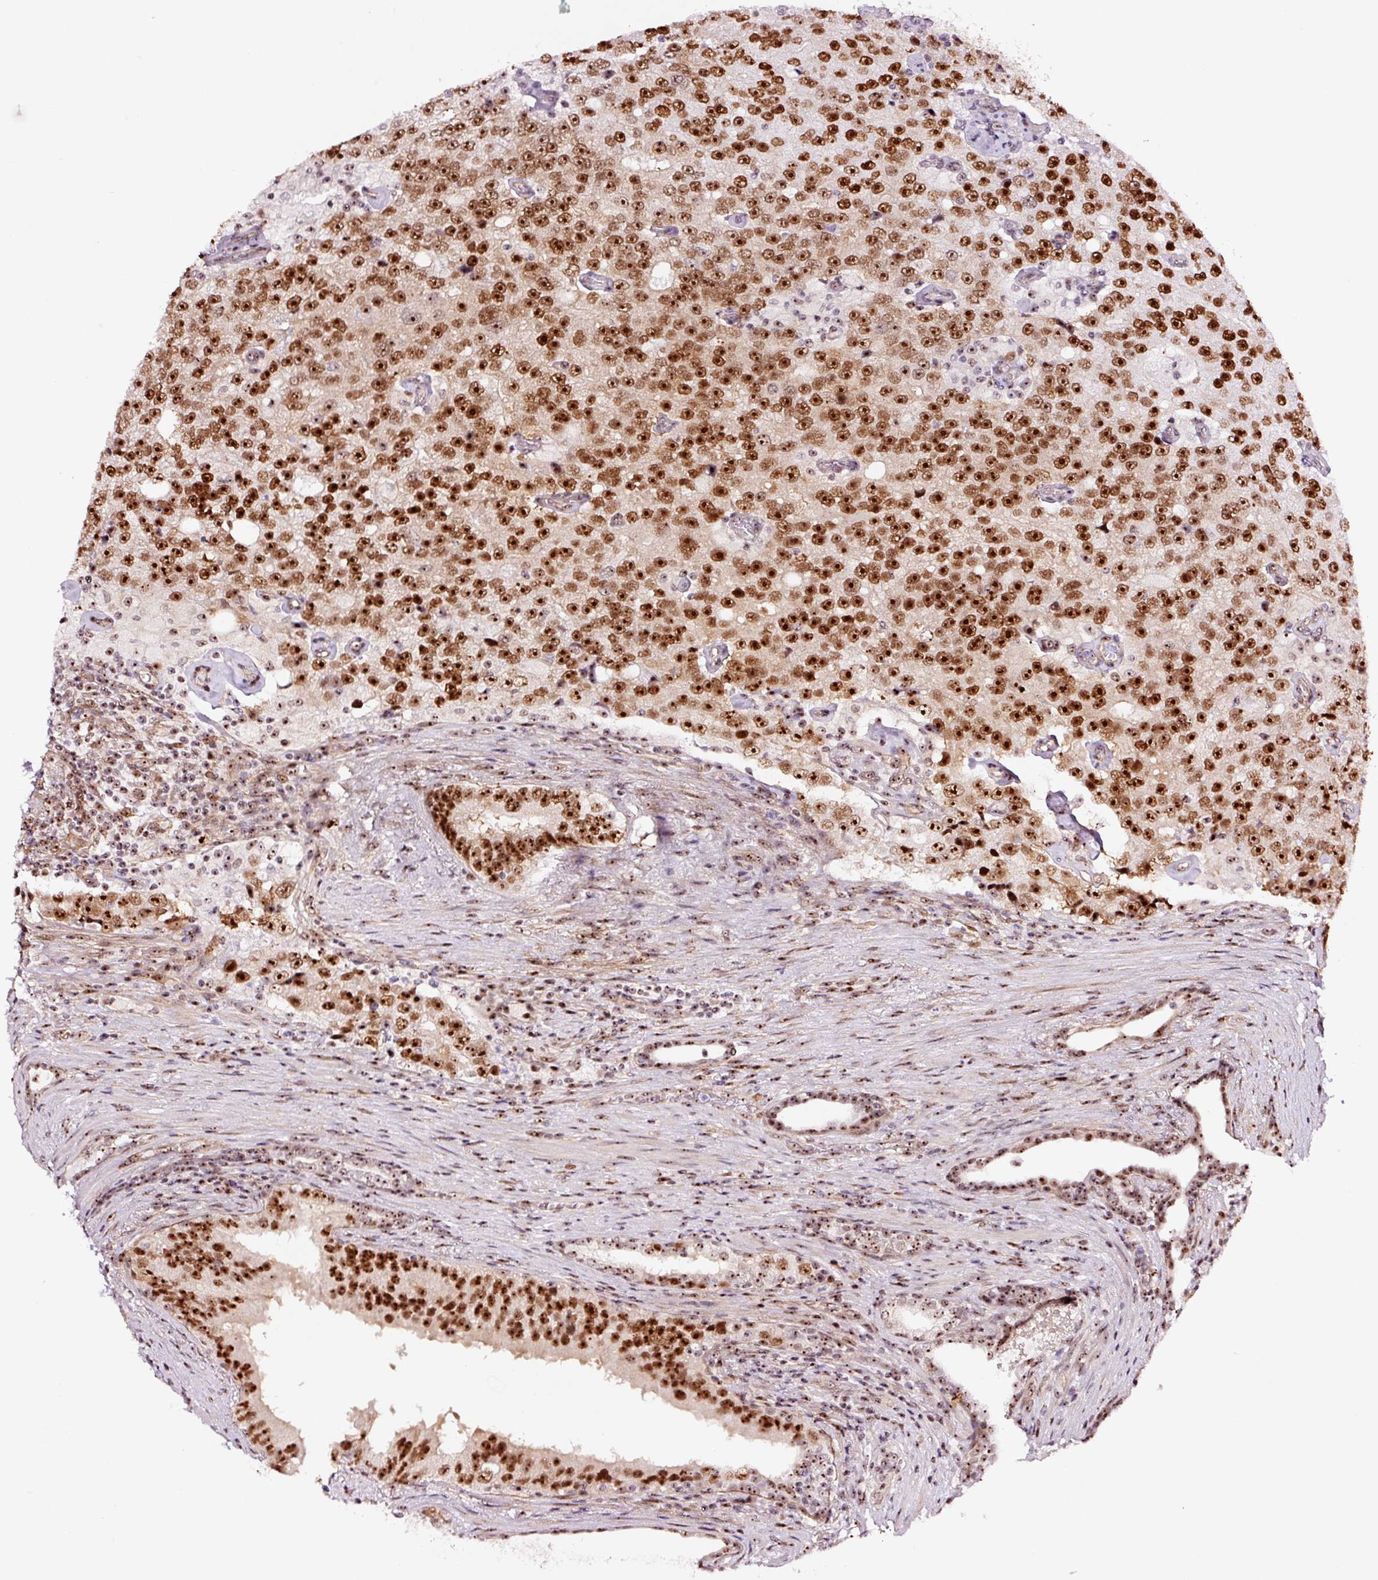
{"staining": {"intensity": "strong", "quantity": ">75%", "location": "nuclear"}, "tissue": "prostate cancer", "cell_type": "Tumor cells", "image_type": "cancer", "snomed": [{"axis": "morphology", "description": "Adenocarcinoma, High grade"}, {"axis": "topography", "description": "Prostate"}], "caption": "Human prostate cancer stained with a protein marker exhibits strong staining in tumor cells.", "gene": "GNL3", "patient": {"sex": "male", "age": 70}}